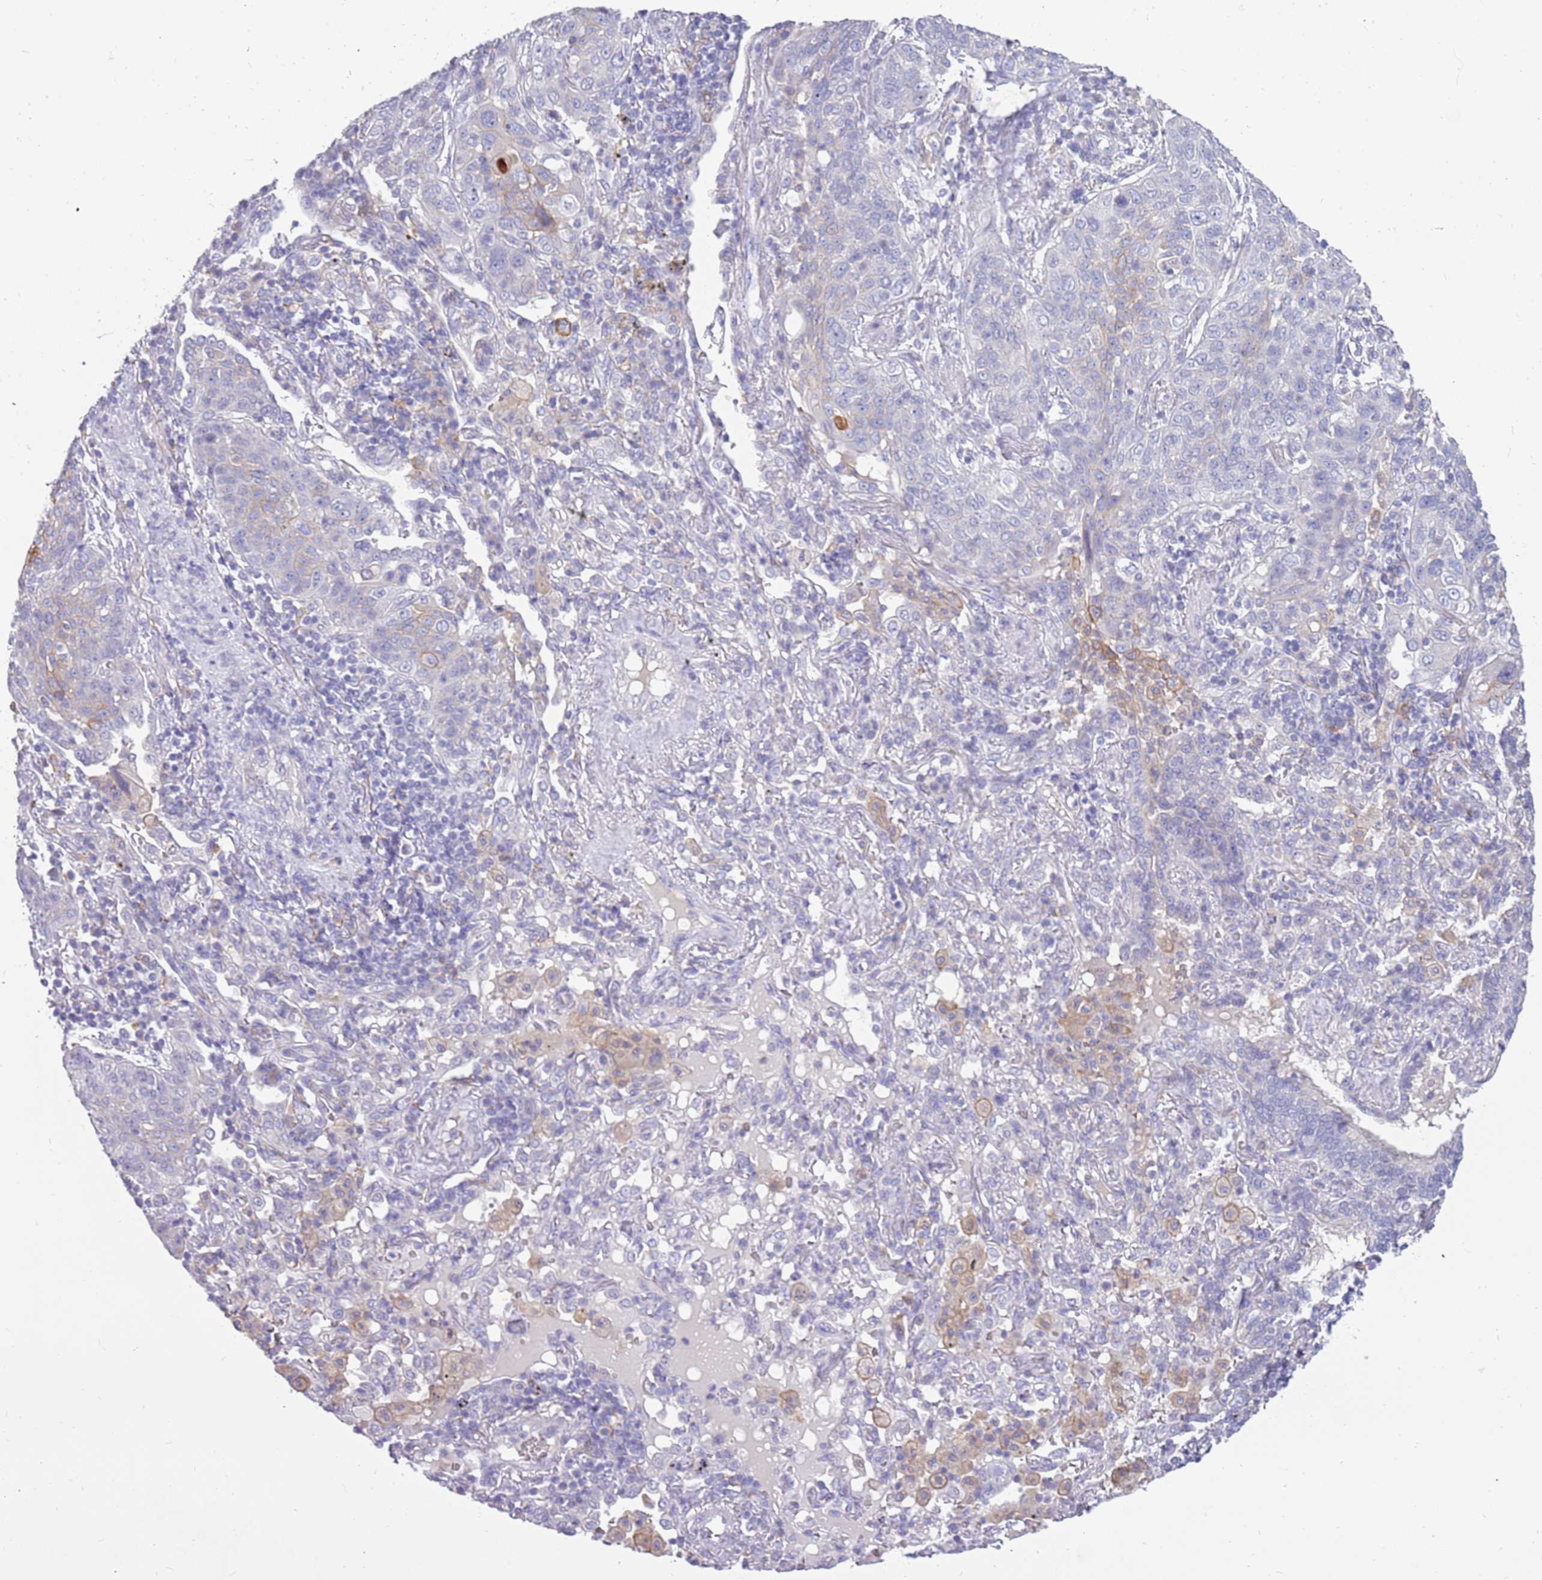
{"staining": {"intensity": "negative", "quantity": "none", "location": "none"}, "tissue": "lung cancer", "cell_type": "Tumor cells", "image_type": "cancer", "snomed": [{"axis": "morphology", "description": "Squamous cell carcinoma, NOS"}, {"axis": "topography", "description": "Lung"}], "caption": "High magnification brightfield microscopy of lung squamous cell carcinoma stained with DAB (3,3'-diaminobenzidine) (brown) and counterstained with hematoxylin (blue): tumor cells show no significant expression.", "gene": "RHCG", "patient": {"sex": "female", "age": 70}}